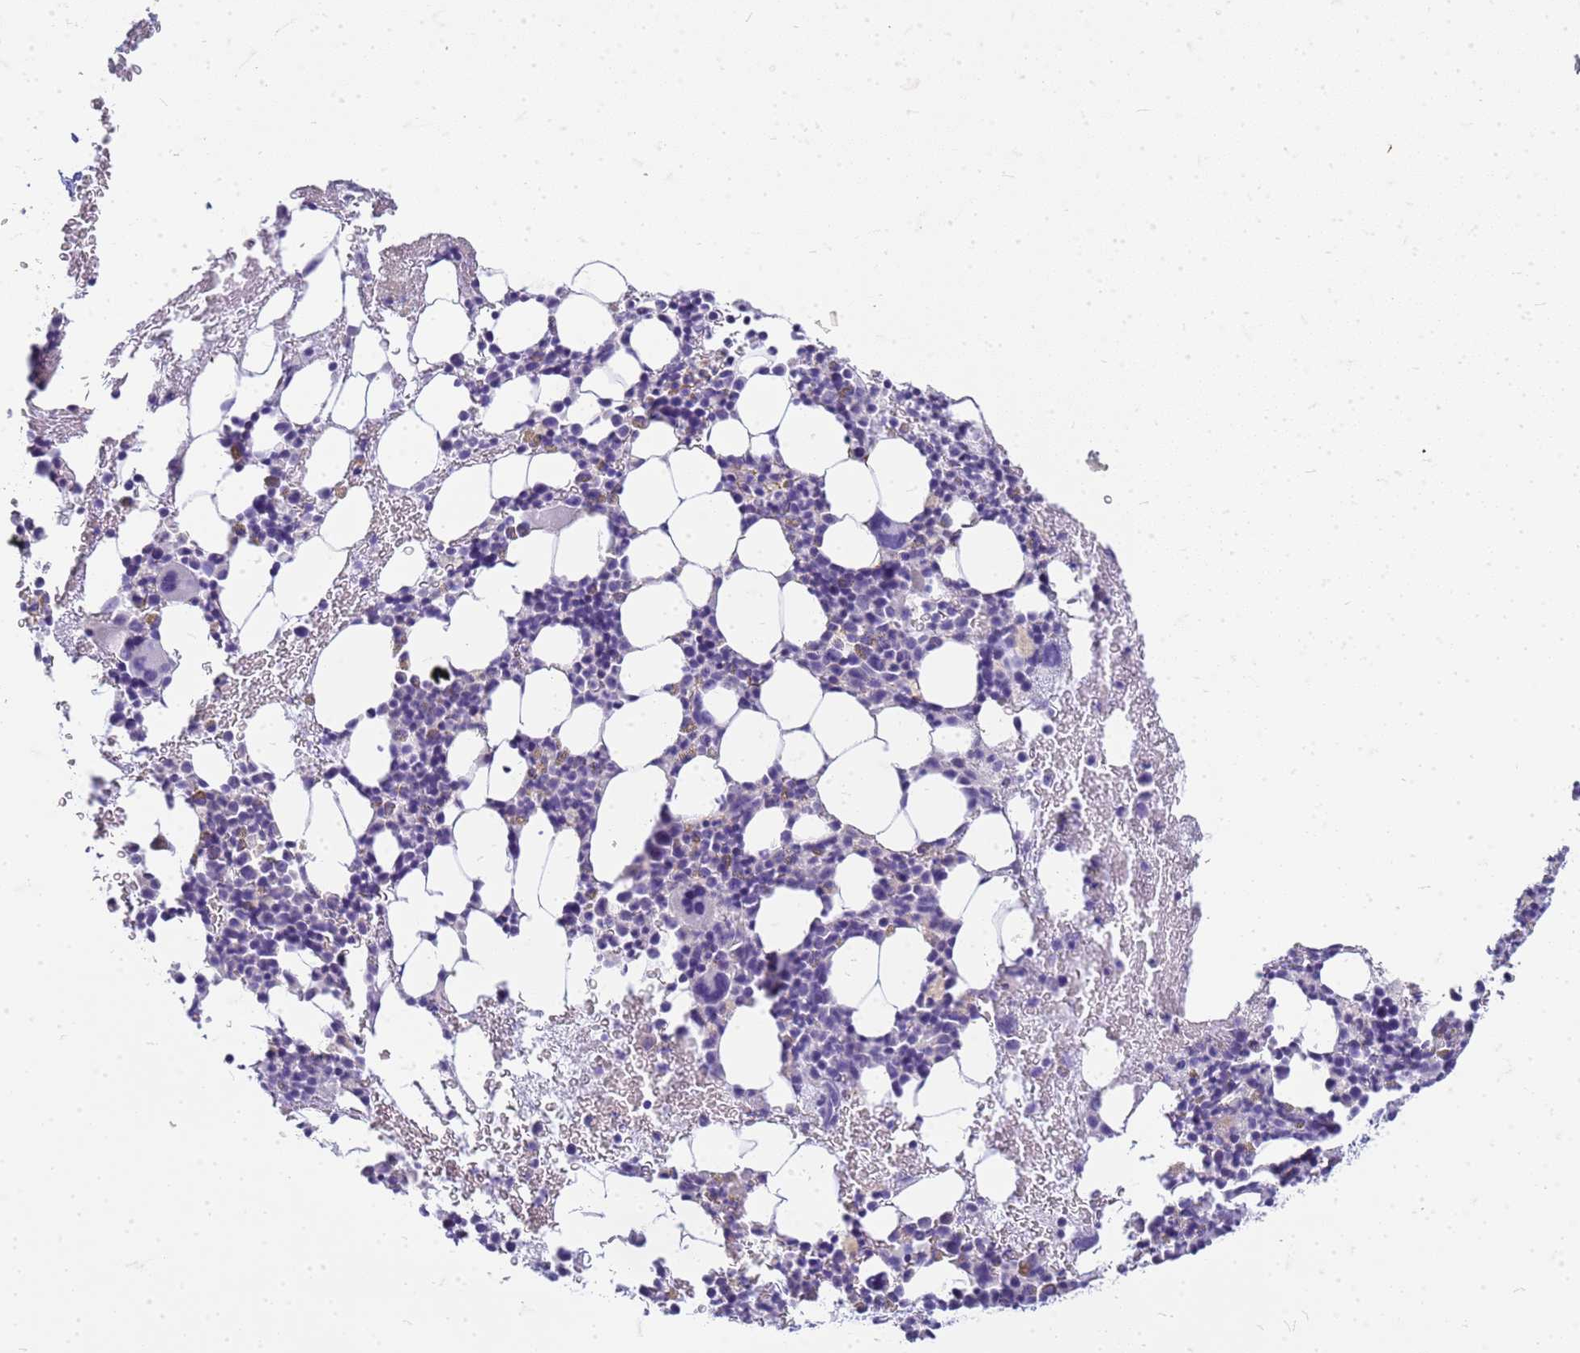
{"staining": {"intensity": "negative", "quantity": "none", "location": "none"}, "tissue": "bone marrow", "cell_type": "Hematopoietic cells", "image_type": "normal", "snomed": [{"axis": "morphology", "description": "Normal tissue, NOS"}, {"axis": "topography", "description": "Bone marrow"}], "caption": "DAB (3,3'-diaminobenzidine) immunohistochemical staining of normal human bone marrow exhibits no significant staining in hematopoietic cells. Brightfield microscopy of immunohistochemistry stained with DAB (3,3'-diaminobenzidine) (brown) and hematoxylin (blue), captured at high magnification.", "gene": "CFAP100", "patient": {"sex": "female", "age": 37}}